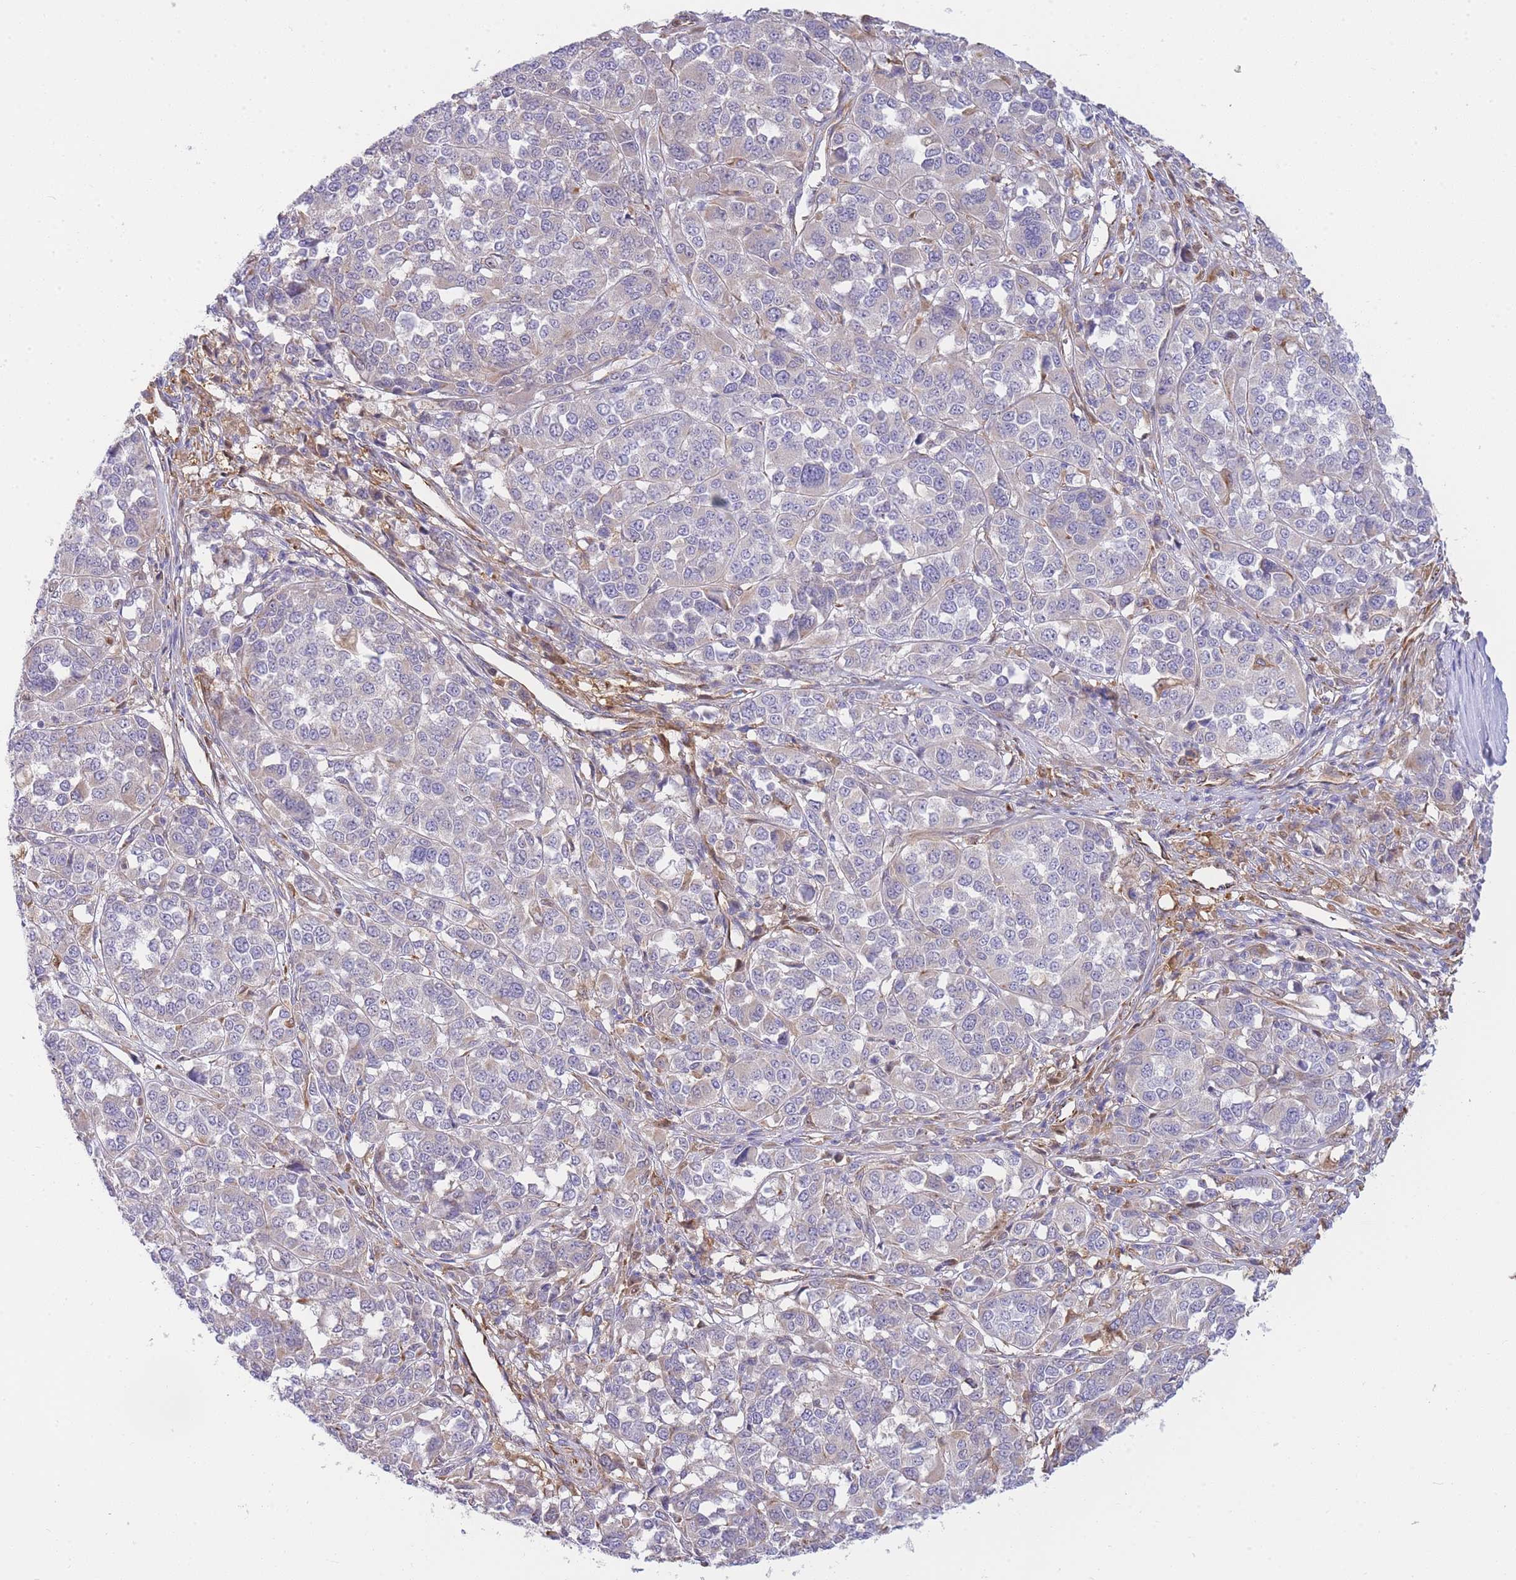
{"staining": {"intensity": "negative", "quantity": "none", "location": "none"}, "tissue": "melanoma", "cell_type": "Tumor cells", "image_type": "cancer", "snomed": [{"axis": "morphology", "description": "Malignant melanoma, Metastatic site"}, {"axis": "topography", "description": "Lymph node"}], "caption": "Tumor cells show no significant protein staining in melanoma.", "gene": "ECPAS", "patient": {"sex": "male", "age": 44}}